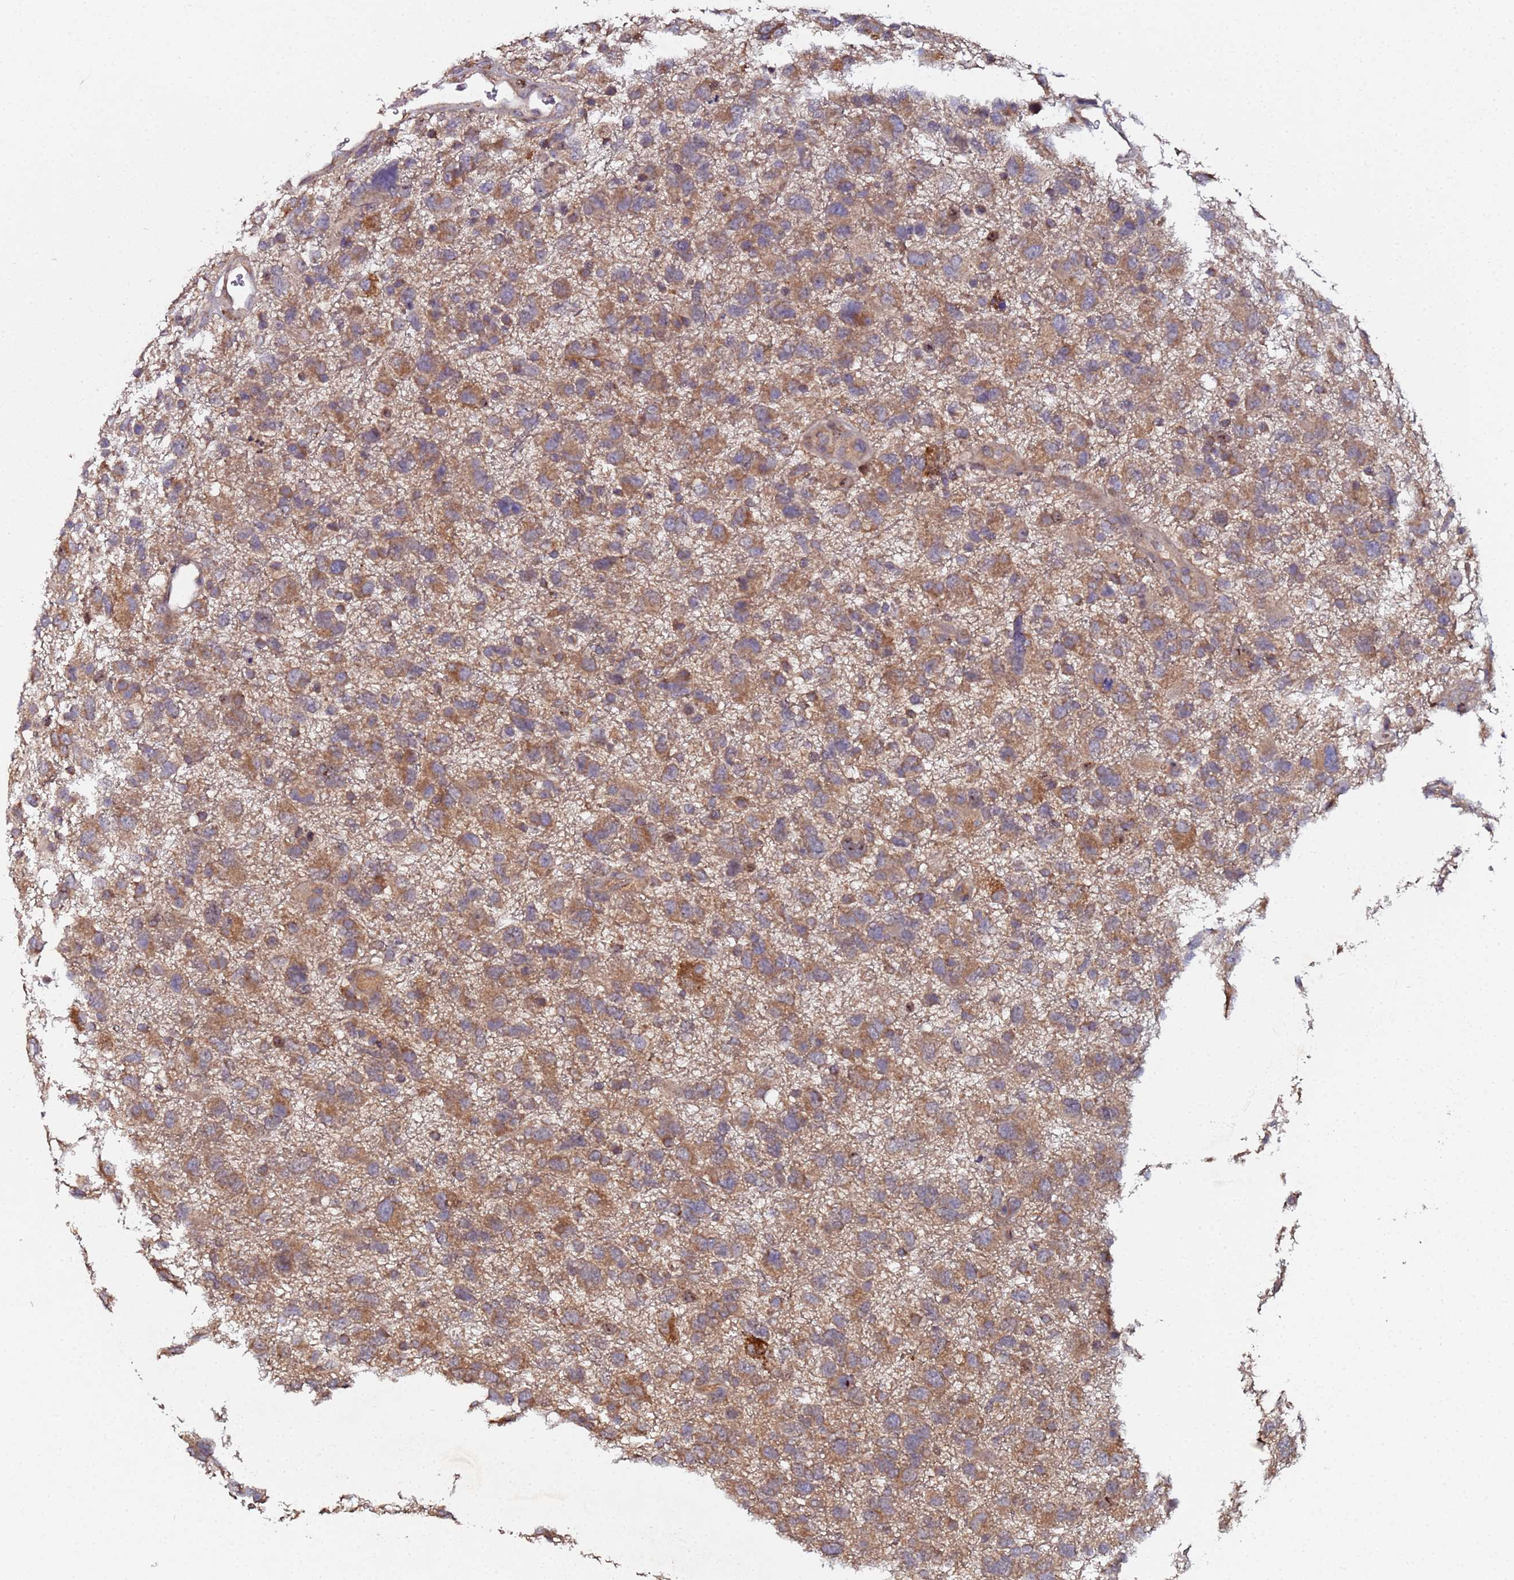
{"staining": {"intensity": "moderate", "quantity": ">75%", "location": "cytoplasmic/membranous"}, "tissue": "glioma", "cell_type": "Tumor cells", "image_type": "cancer", "snomed": [{"axis": "morphology", "description": "Glioma, malignant, High grade"}, {"axis": "topography", "description": "Brain"}], "caption": "Immunohistochemical staining of human high-grade glioma (malignant) reveals moderate cytoplasmic/membranous protein expression in about >75% of tumor cells.", "gene": "OSER1", "patient": {"sex": "male", "age": 61}}